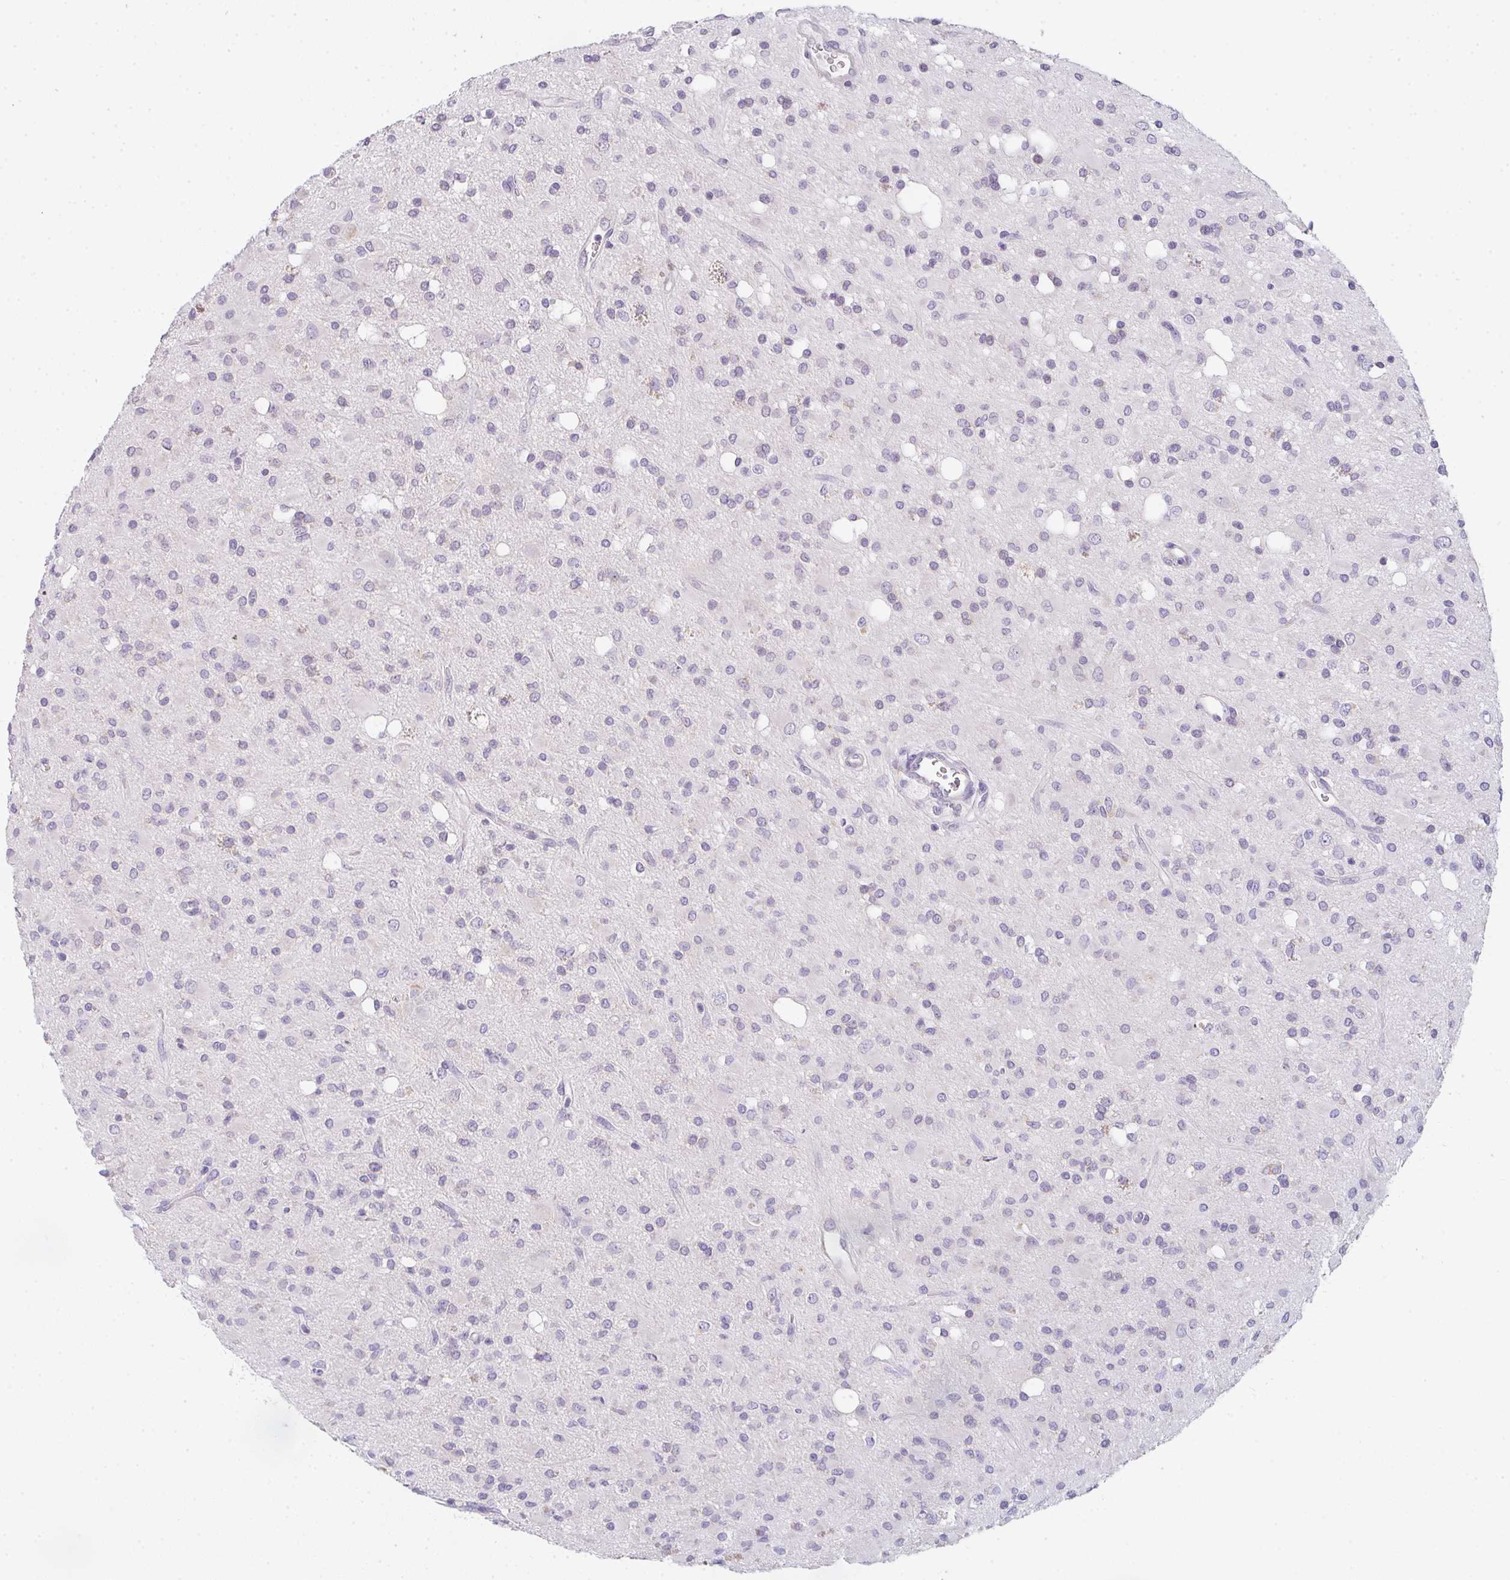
{"staining": {"intensity": "negative", "quantity": "none", "location": "none"}, "tissue": "glioma", "cell_type": "Tumor cells", "image_type": "cancer", "snomed": [{"axis": "morphology", "description": "Glioma, malignant, Low grade"}, {"axis": "topography", "description": "Brain"}], "caption": "Immunohistochemistry (IHC) histopathology image of glioma stained for a protein (brown), which displays no staining in tumor cells.", "gene": "CACNA1S", "patient": {"sex": "female", "age": 33}}